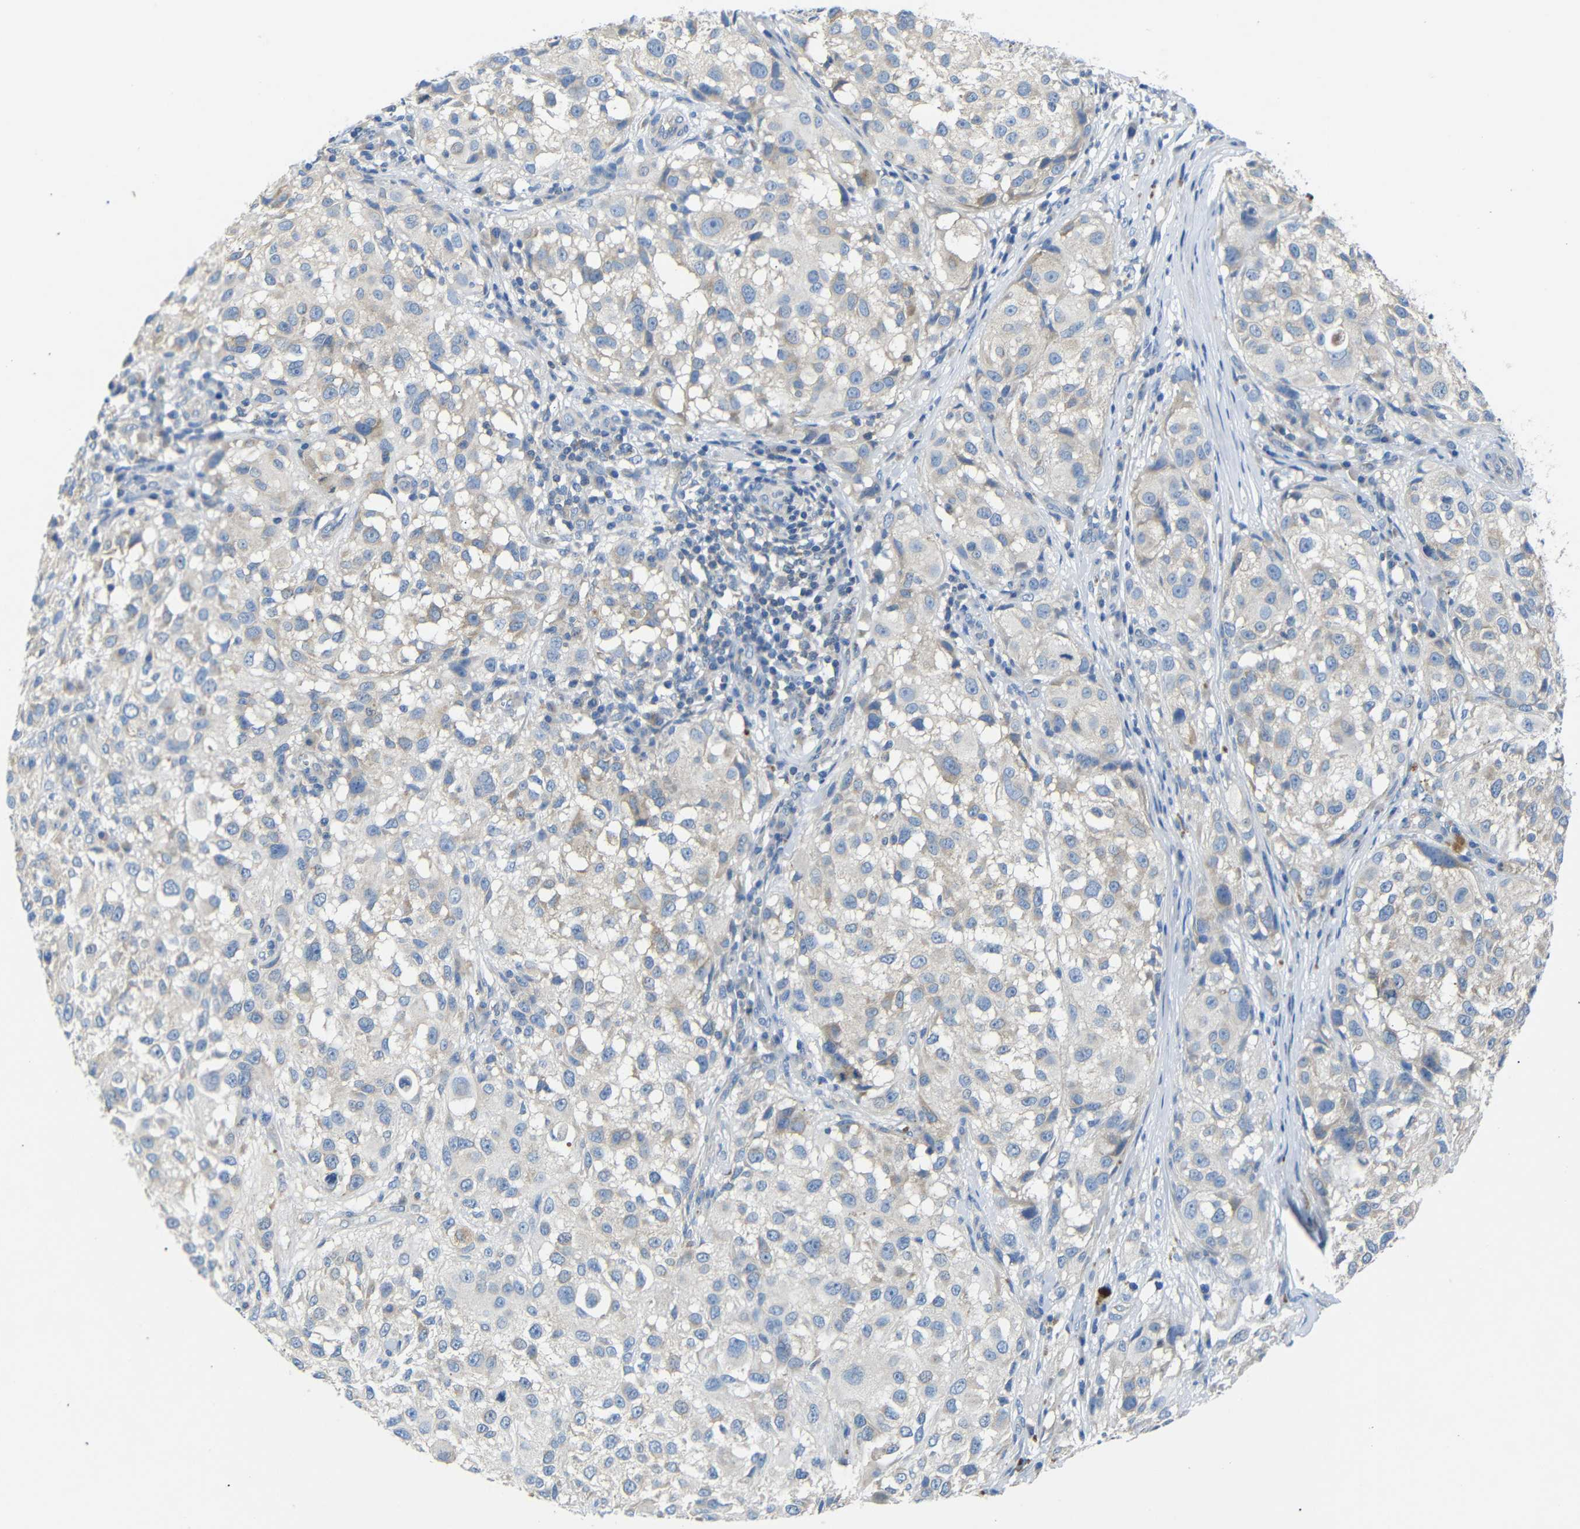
{"staining": {"intensity": "weak", "quantity": "25%-75%", "location": "cytoplasmic/membranous"}, "tissue": "melanoma", "cell_type": "Tumor cells", "image_type": "cancer", "snomed": [{"axis": "morphology", "description": "Necrosis, NOS"}, {"axis": "morphology", "description": "Malignant melanoma, NOS"}, {"axis": "topography", "description": "Skin"}], "caption": "A brown stain shows weak cytoplasmic/membranous expression of a protein in human melanoma tumor cells.", "gene": "DCP1A", "patient": {"sex": "female", "age": 87}}